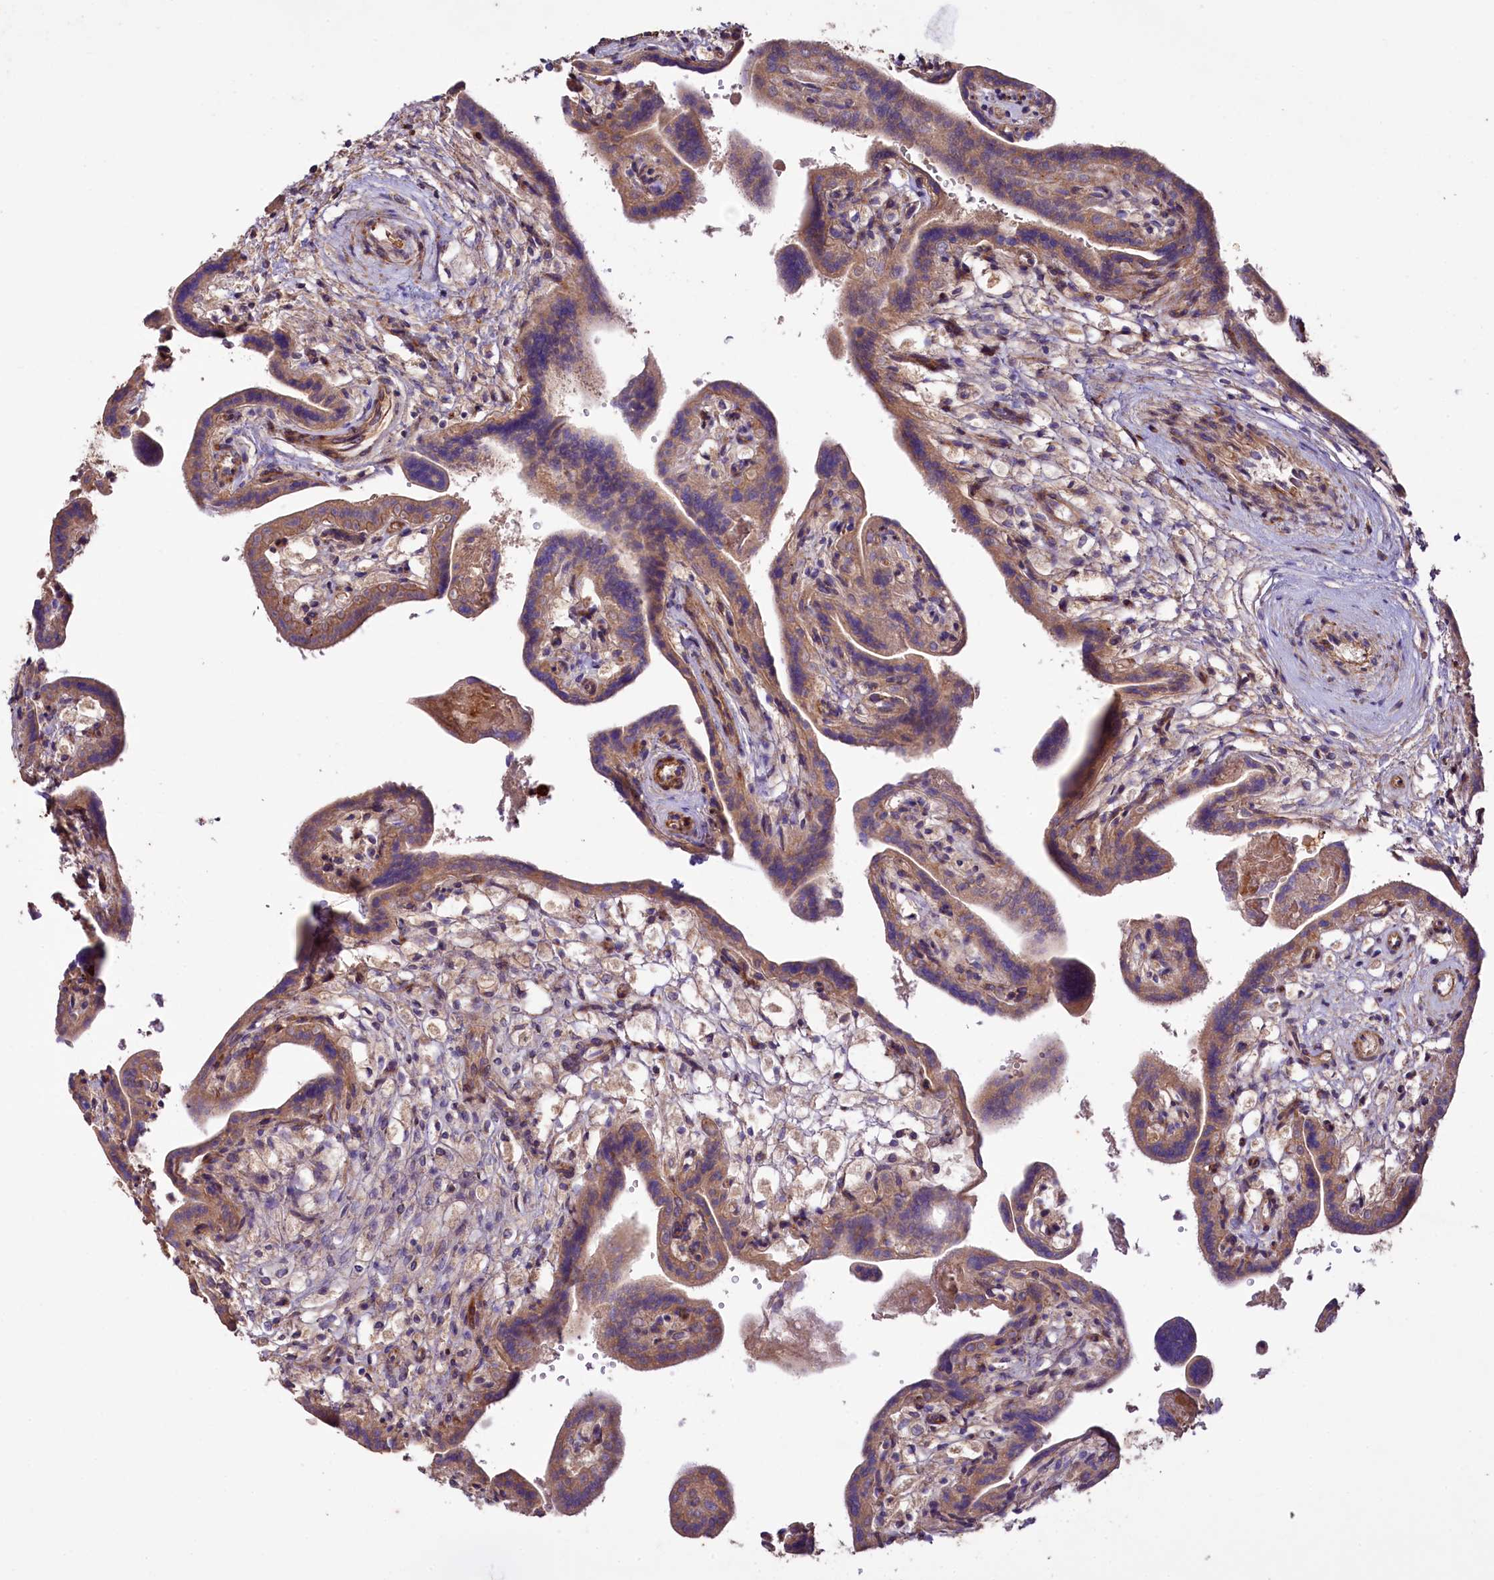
{"staining": {"intensity": "moderate", "quantity": "25%-75%", "location": "cytoplasmic/membranous"}, "tissue": "placenta", "cell_type": "Trophoblastic cells", "image_type": "normal", "snomed": [{"axis": "morphology", "description": "Normal tissue, NOS"}, {"axis": "topography", "description": "Placenta"}], "caption": "A high-resolution histopathology image shows IHC staining of normal placenta, which shows moderate cytoplasmic/membranous positivity in approximately 25%-75% of trophoblastic cells. (DAB = brown stain, brightfield microscopy at high magnification).", "gene": "SPATS2", "patient": {"sex": "female", "age": 37}}